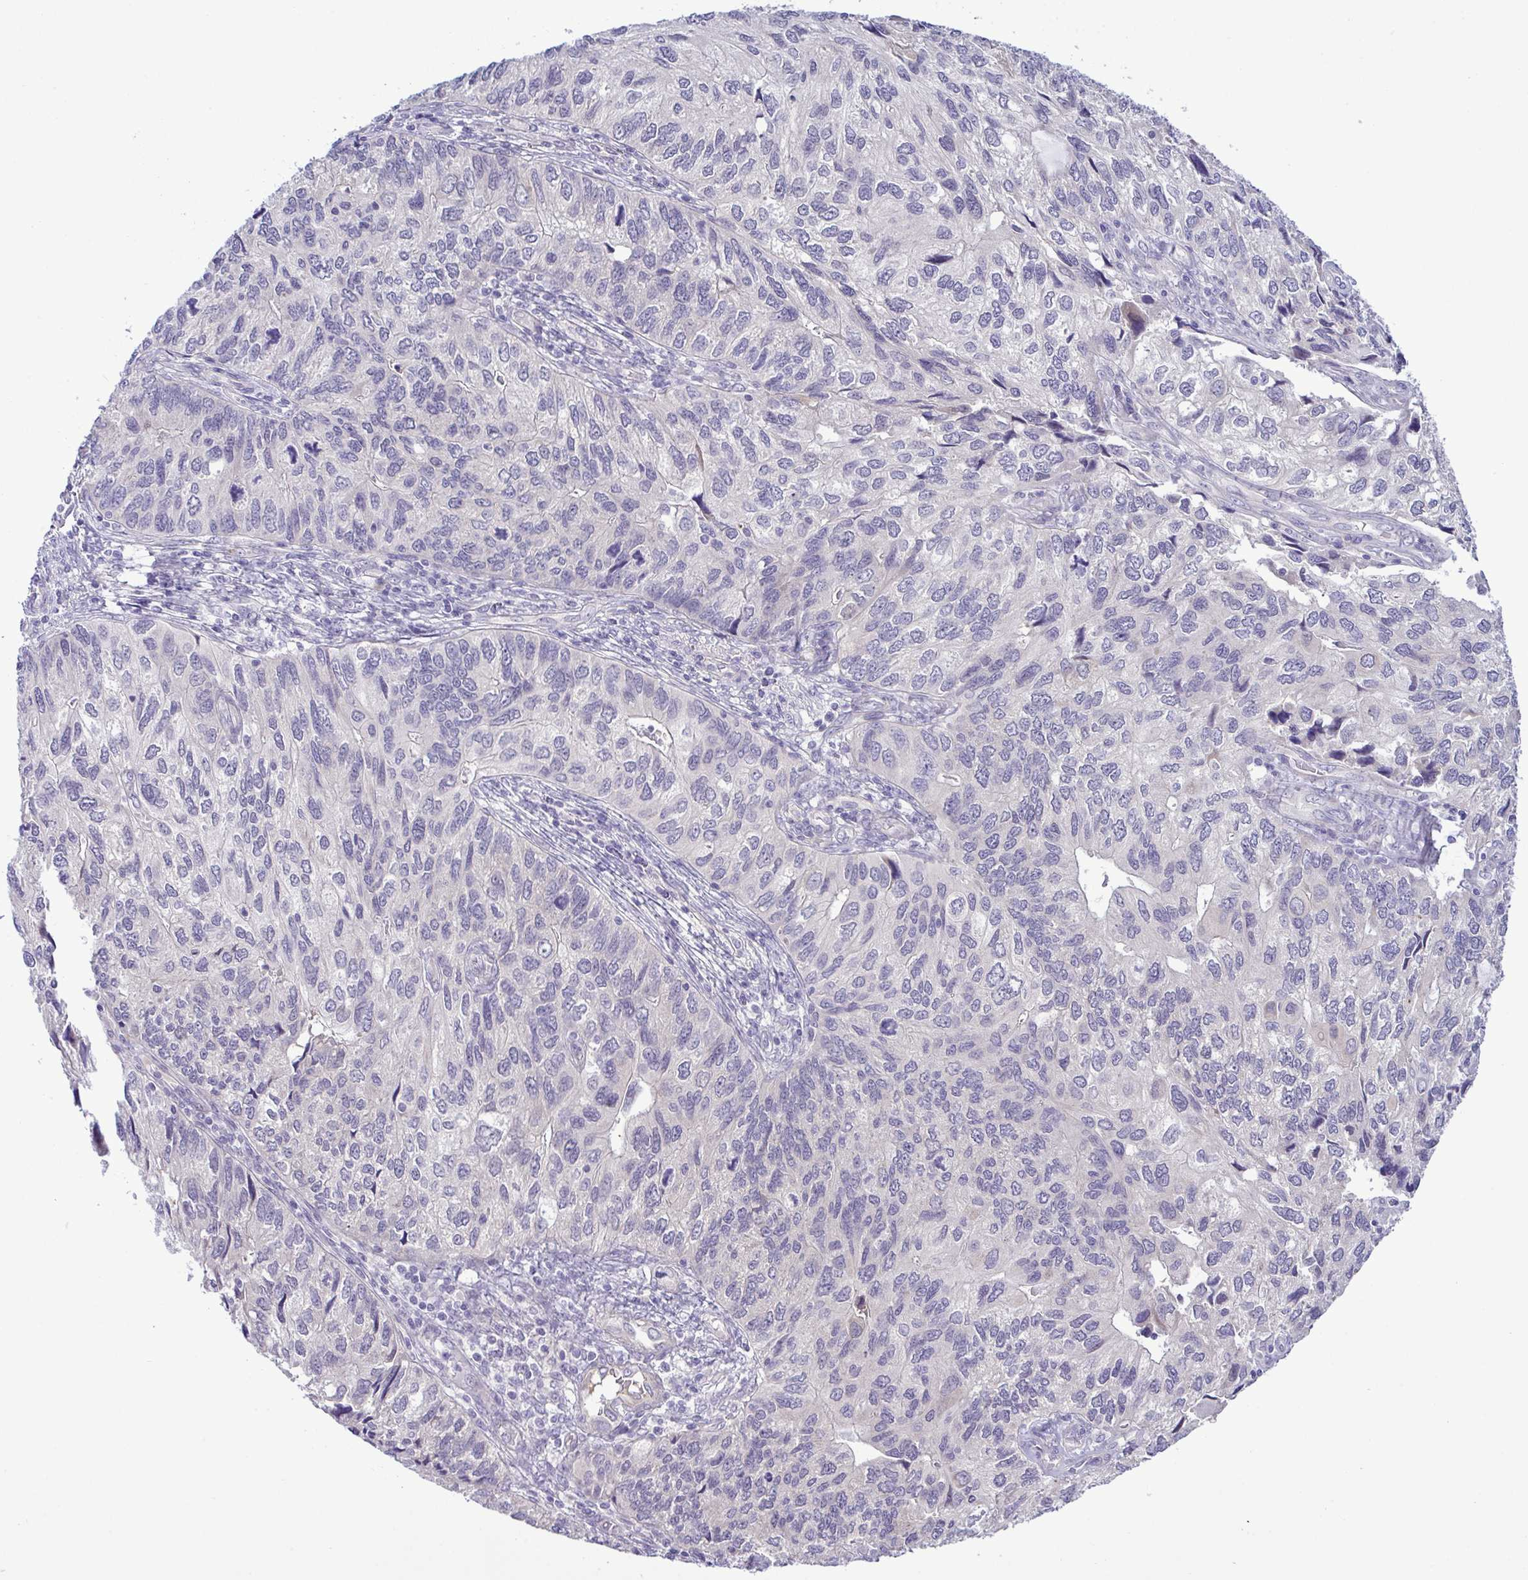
{"staining": {"intensity": "negative", "quantity": "none", "location": "none"}, "tissue": "endometrial cancer", "cell_type": "Tumor cells", "image_type": "cancer", "snomed": [{"axis": "morphology", "description": "Carcinoma, NOS"}, {"axis": "topography", "description": "Uterus"}], "caption": "Tumor cells are negative for protein expression in human endometrial cancer (carcinoma).", "gene": "SYNPO2L", "patient": {"sex": "female", "age": 76}}